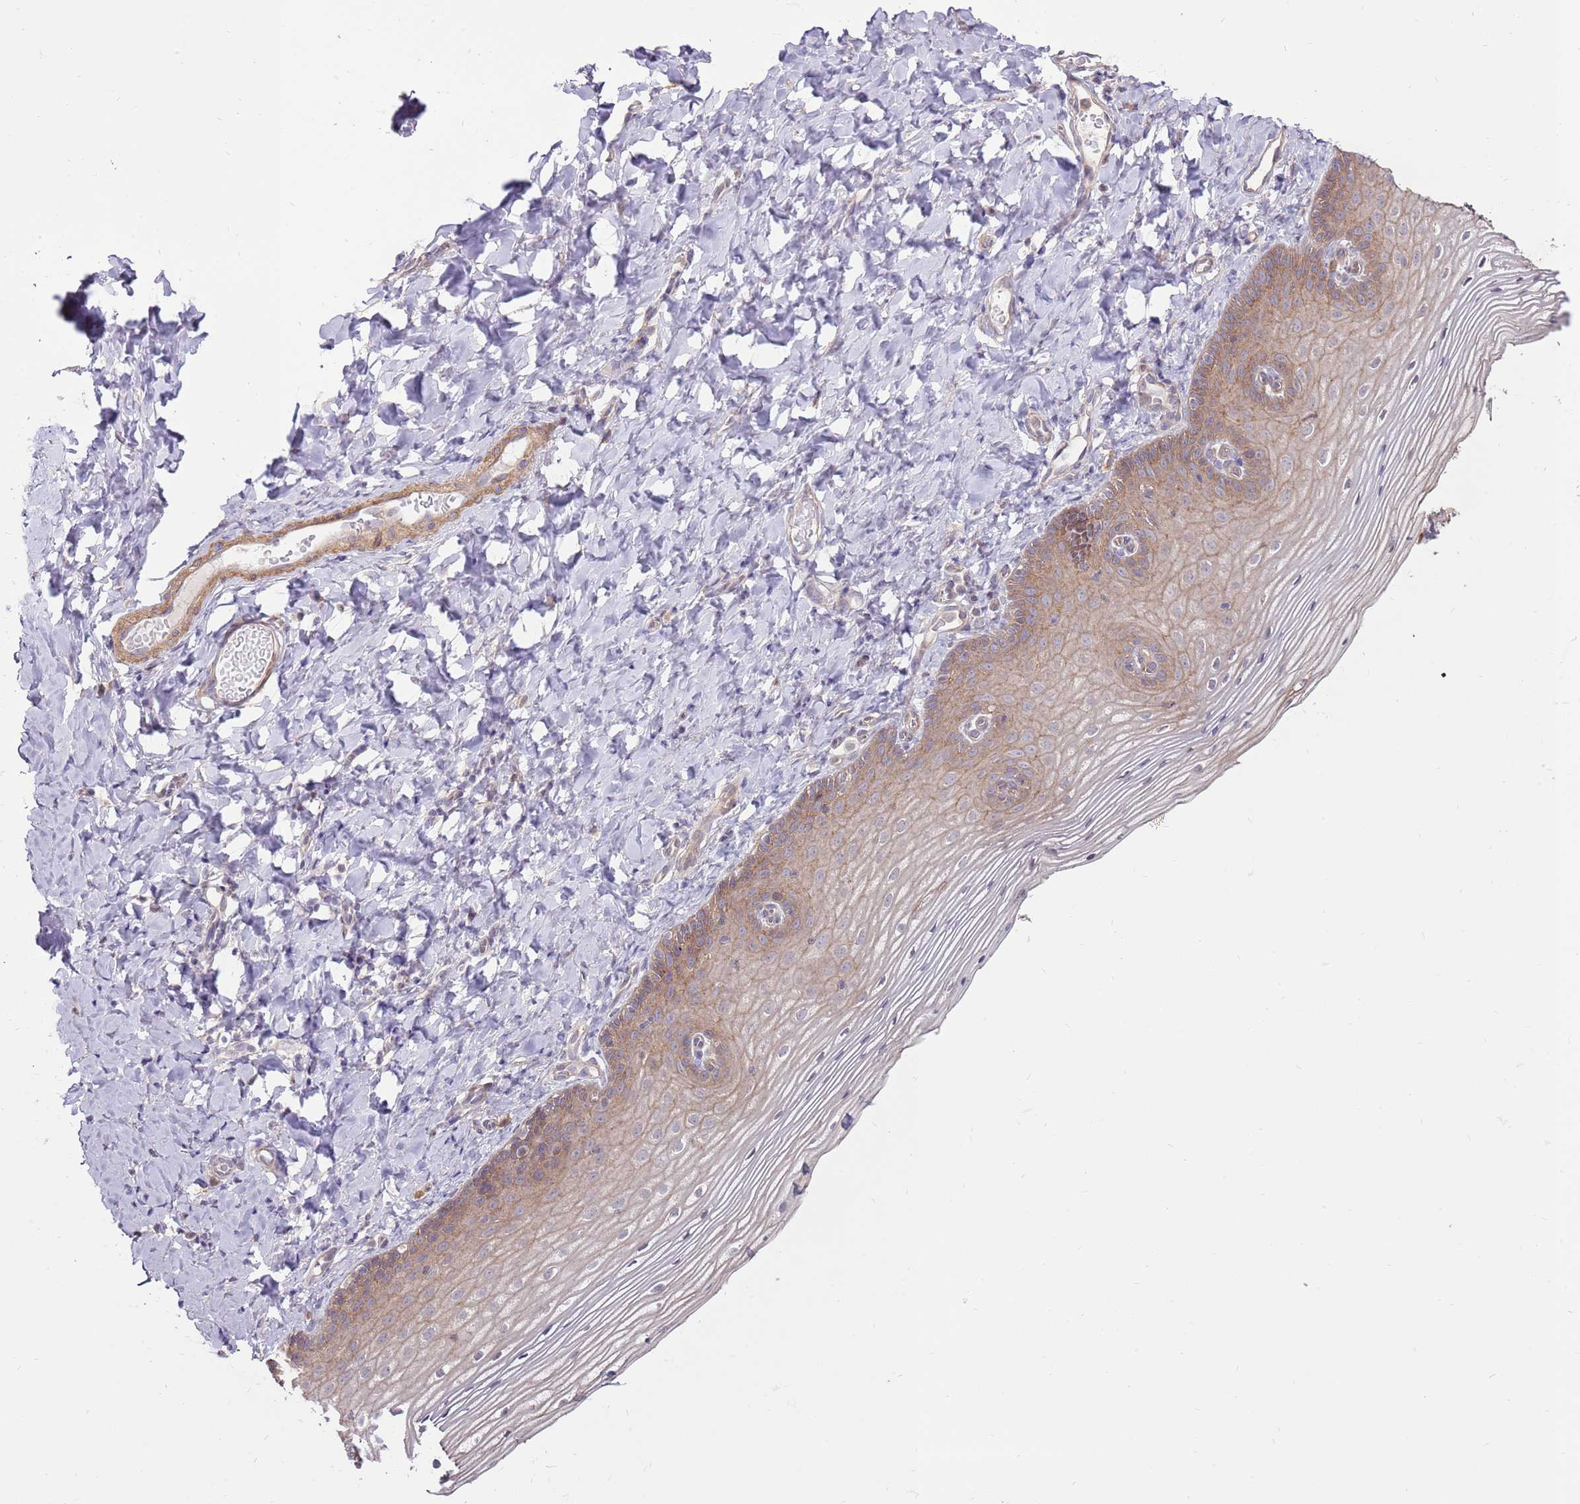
{"staining": {"intensity": "moderate", "quantity": "25%-75%", "location": "cytoplasmic/membranous"}, "tissue": "vagina", "cell_type": "Squamous epithelial cells", "image_type": "normal", "snomed": [{"axis": "morphology", "description": "Normal tissue, NOS"}, {"axis": "topography", "description": "Vagina"}], "caption": "Immunohistochemical staining of unremarkable vagina reveals medium levels of moderate cytoplasmic/membranous staining in about 25%-75% of squamous epithelial cells. The staining was performed using DAB (3,3'-diaminobenzidine) to visualize the protein expression in brown, while the nuclei were stained in blue with hematoxylin (Magnification: 20x).", "gene": "SPATA31D1", "patient": {"sex": "female", "age": 60}}